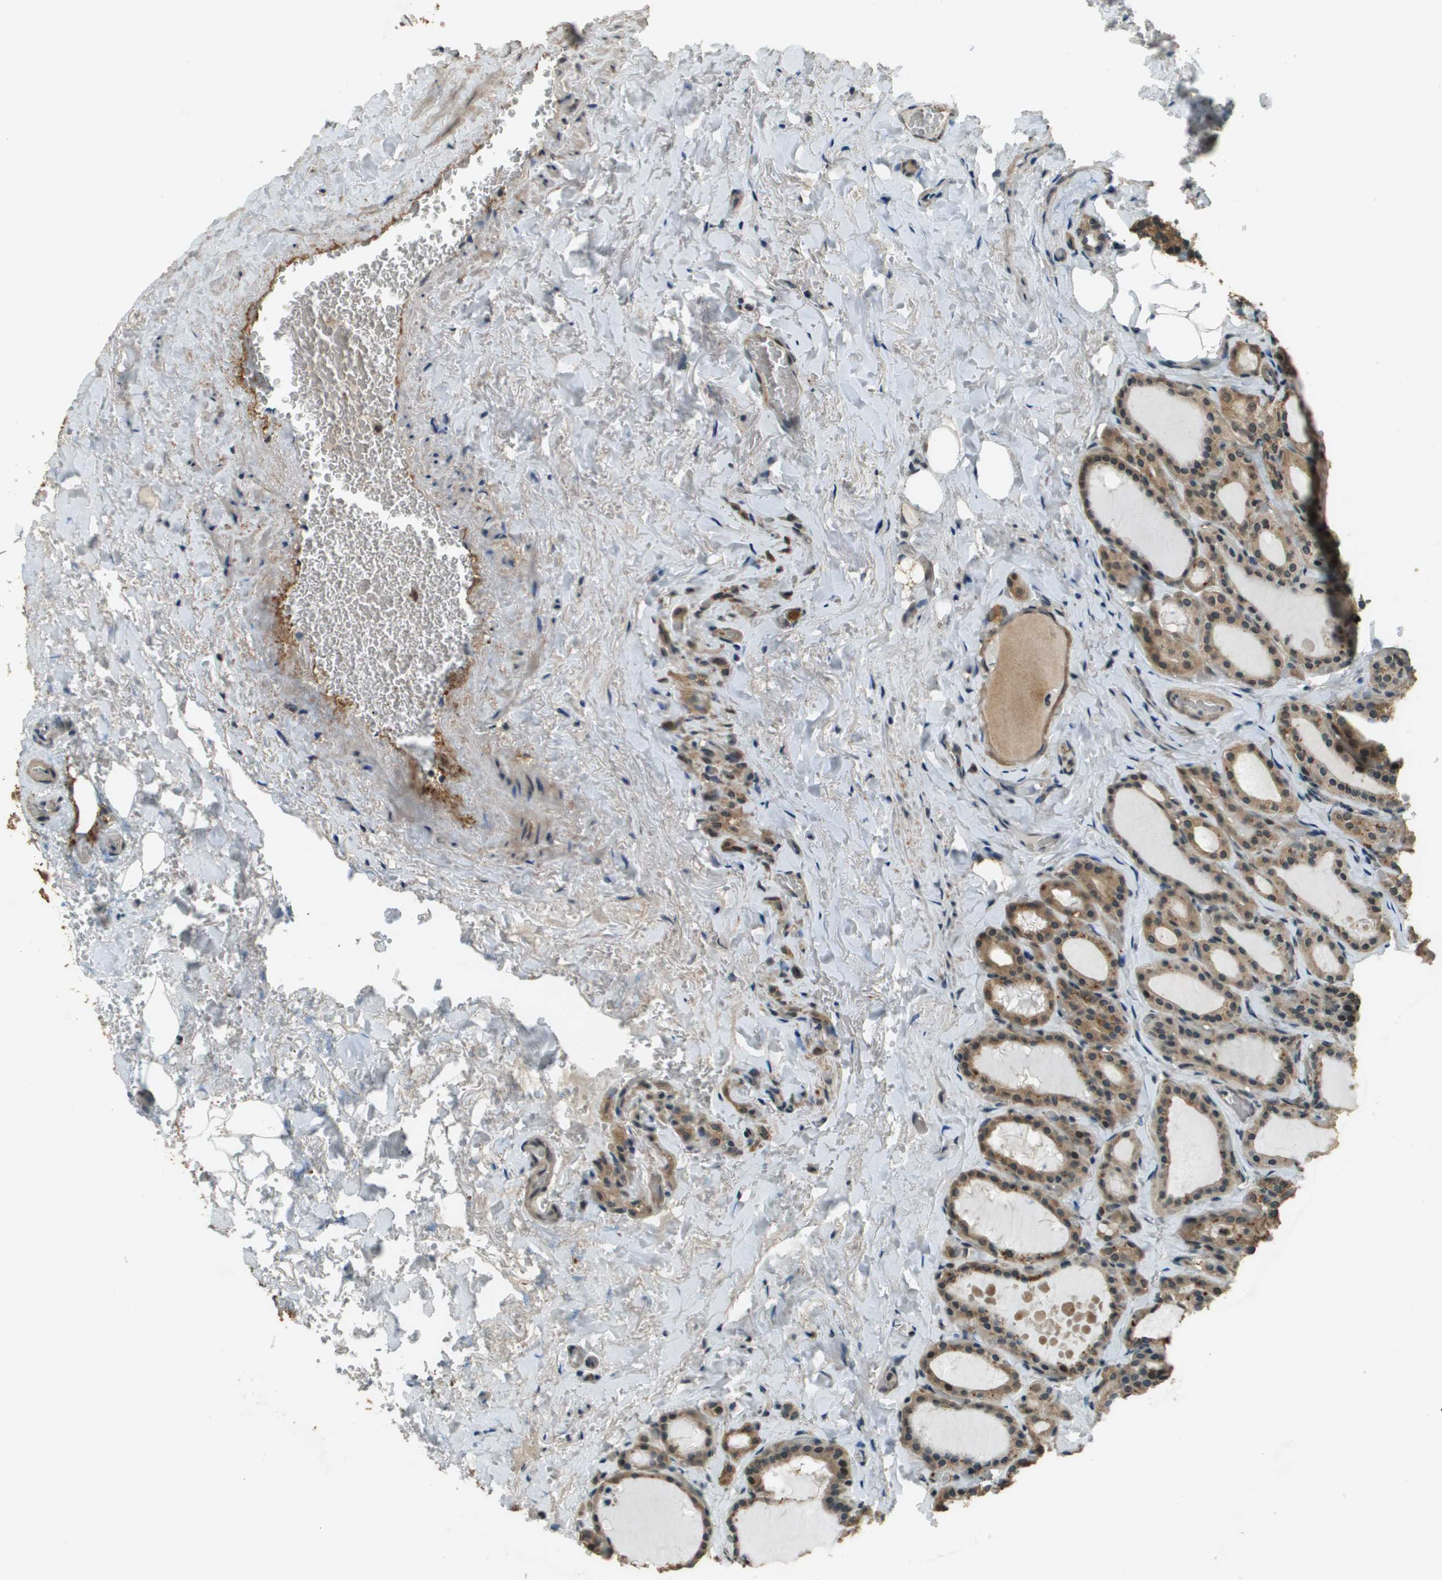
{"staining": {"intensity": "moderate", "quantity": ">75%", "location": "cytoplasmic/membranous"}, "tissue": "parathyroid gland", "cell_type": "Glandular cells", "image_type": "normal", "snomed": [{"axis": "morphology", "description": "Normal tissue, NOS"}, {"axis": "morphology", "description": "Adenoma, NOS"}, {"axis": "topography", "description": "Parathyroid gland"}], "caption": "Brown immunohistochemical staining in normal human parathyroid gland shows moderate cytoplasmic/membranous staining in approximately >75% of glandular cells.", "gene": "SDC3", "patient": {"sex": "female", "age": 58}}